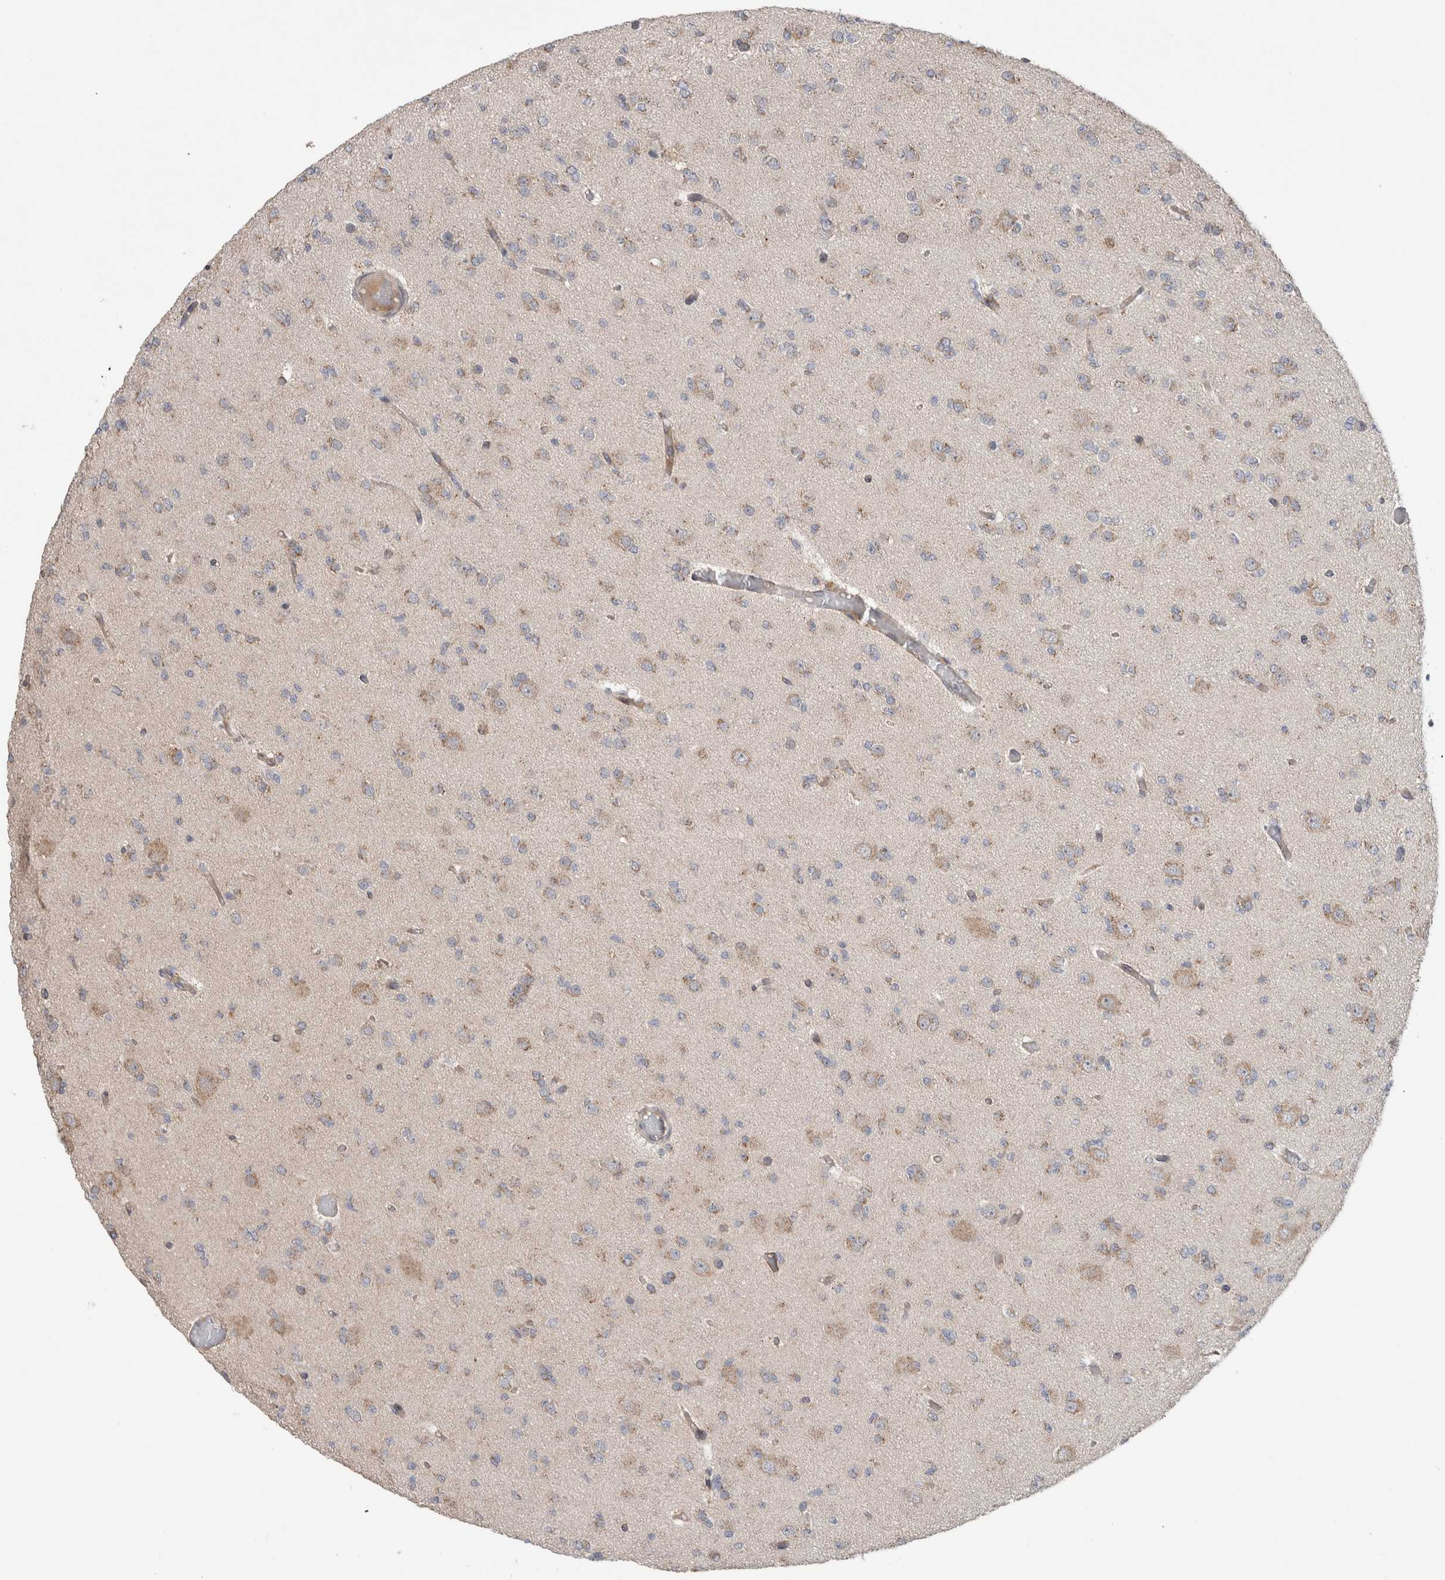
{"staining": {"intensity": "weak", "quantity": "25%-75%", "location": "cytoplasmic/membranous"}, "tissue": "glioma", "cell_type": "Tumor cells", "image_type": "cancer", "snomed": [{"axis": "morphology", "description": "Glioma, malignant, Low grade"}, {"axis": "topography", "description": "Brain"}], "caption": "A low amount of weak cytoplasmic/membranous staining is present in approximately 25%-75% of tumor cells in low-grade glioma (malignant) tissue.", "gene": "TRIM5", "patient": {"sex": "female", "age": 22}}